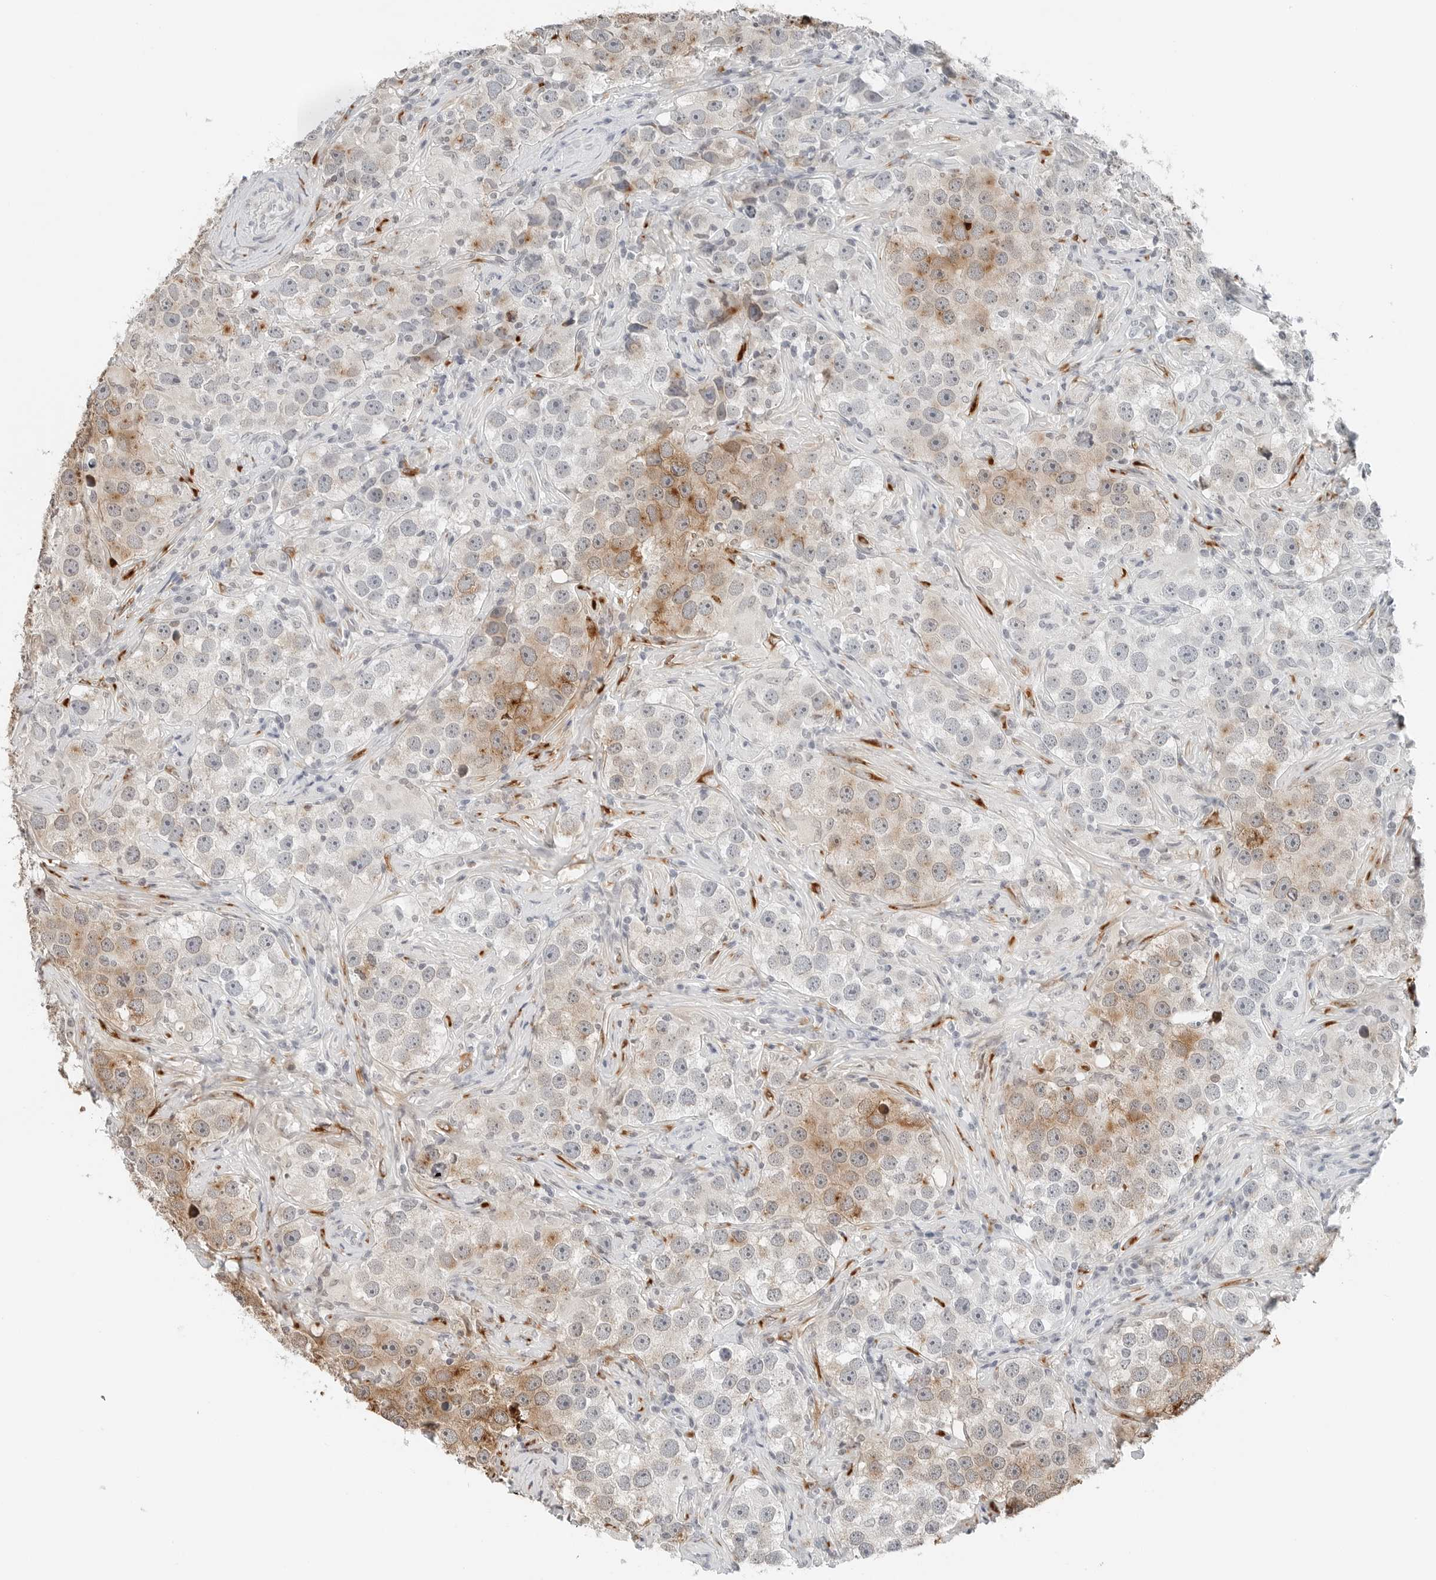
{"staining": {"intensity": "moderate", "quantity": "<25%", "location": "cytoplasmic/membranous"}, "tissue": "testis cancer", "cell_type": "Tumor cells", "image_type": "cancer", "snomed": [{"axis": "morphology", "description": "Seminoma, NOS"}, {"axis": "topography", "description": "Testis"}], "caption": "An immunohistochemistry micrograph of tumor tissue is shown. Protein staining in brown shows moderate cytoplasmic/membranous positivity in testis seminoma within tumor cells.", "gene": "P4HA2", "patient": {"sex": "male", "age": 49}}